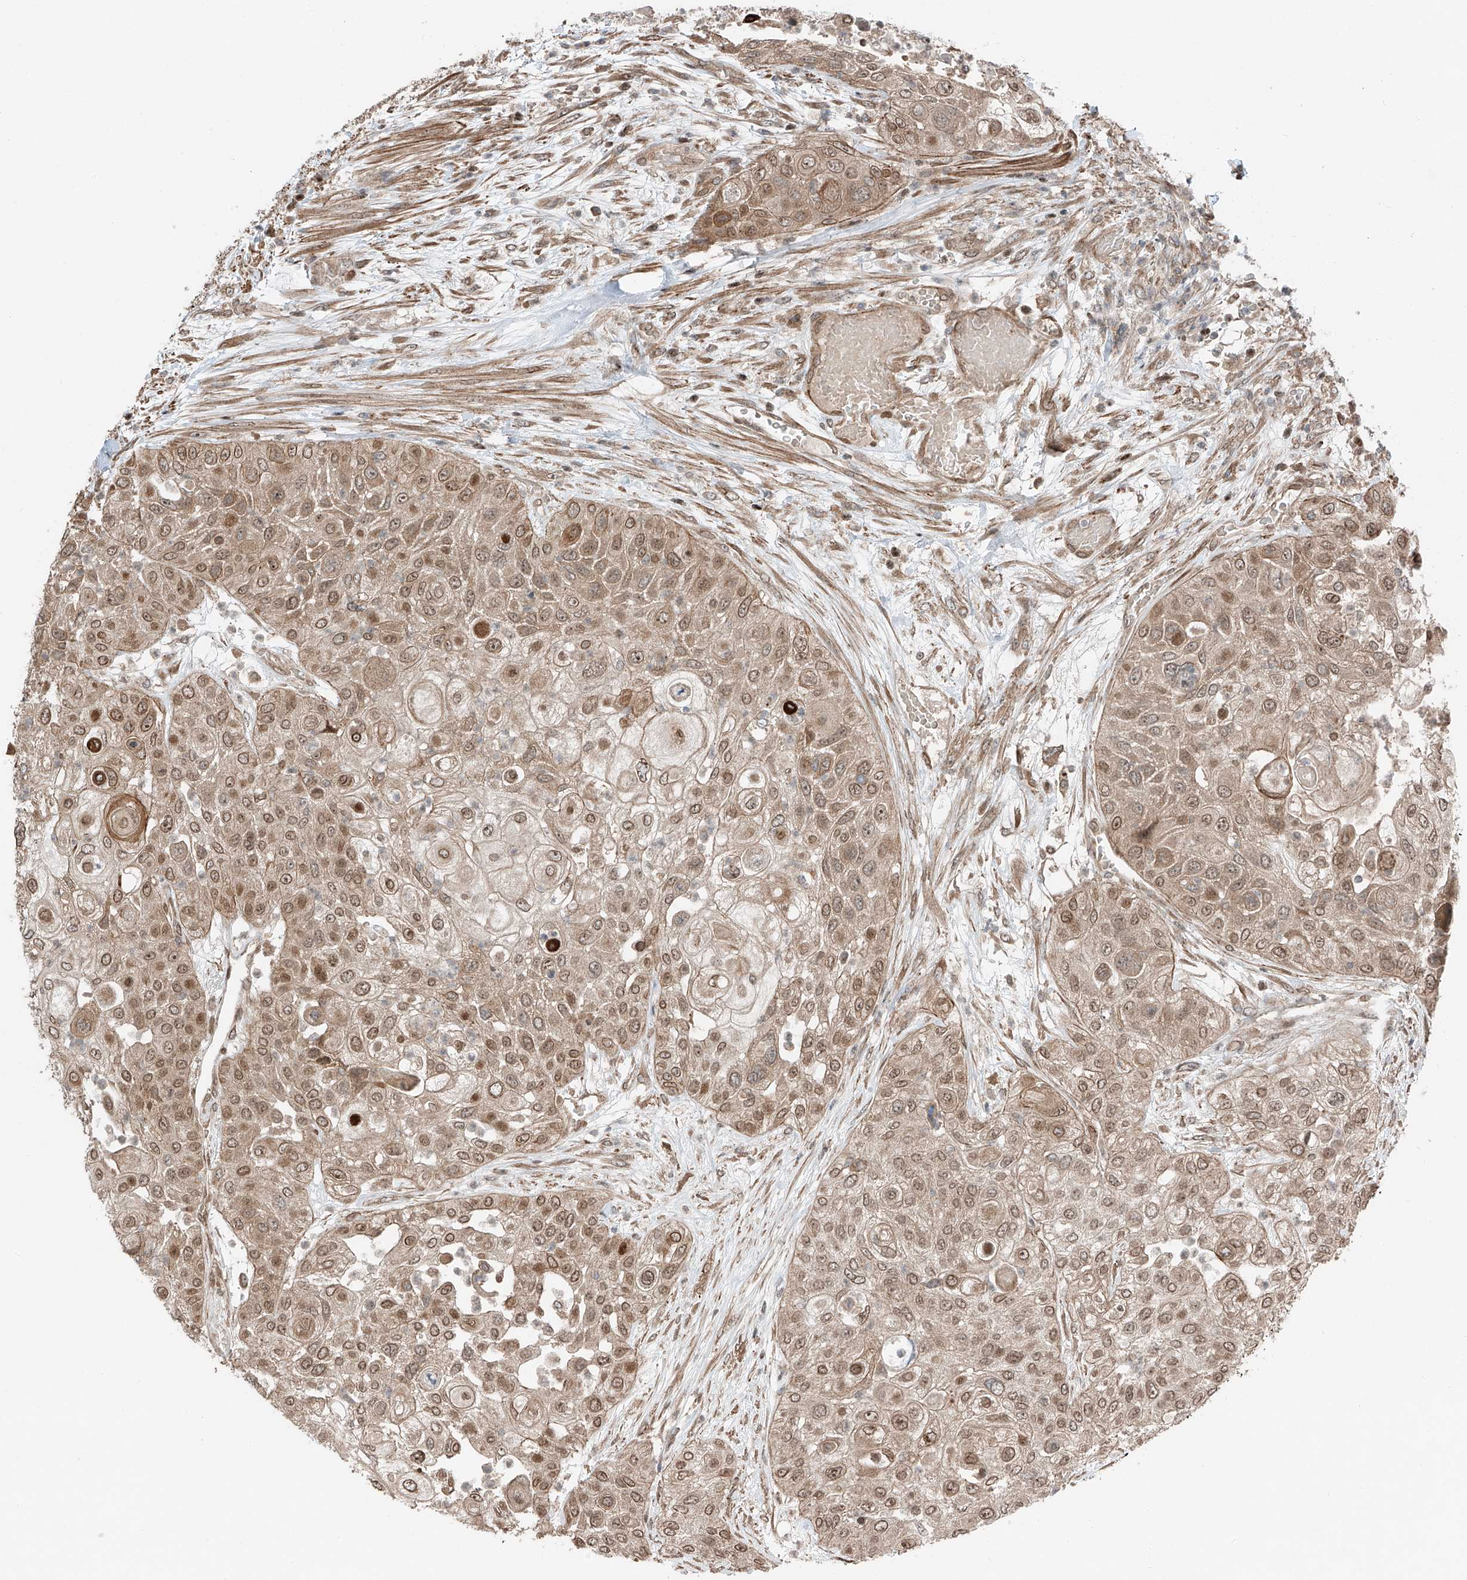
{"staining": {"intensity": "moderate", "quantity": ">75%", "location": "cytoplasmic/membranous,nuclear"}, "tissue": "urothelial cancer", "cell_type": "Tumor cells", "image_type": "cancer", "snomed": [{"axis": "morphology", "description": "Urothelial carcinoma, High grade"}, {"axis": "topography", "description": "Urinary bladder"}], "caption": "Human urothelial carcinoma (high-grade) stained with a protein marker shows moderate staining in tumor cells.", "gene": "CEP162", "patient": {"sex": "female", "age": 79}}